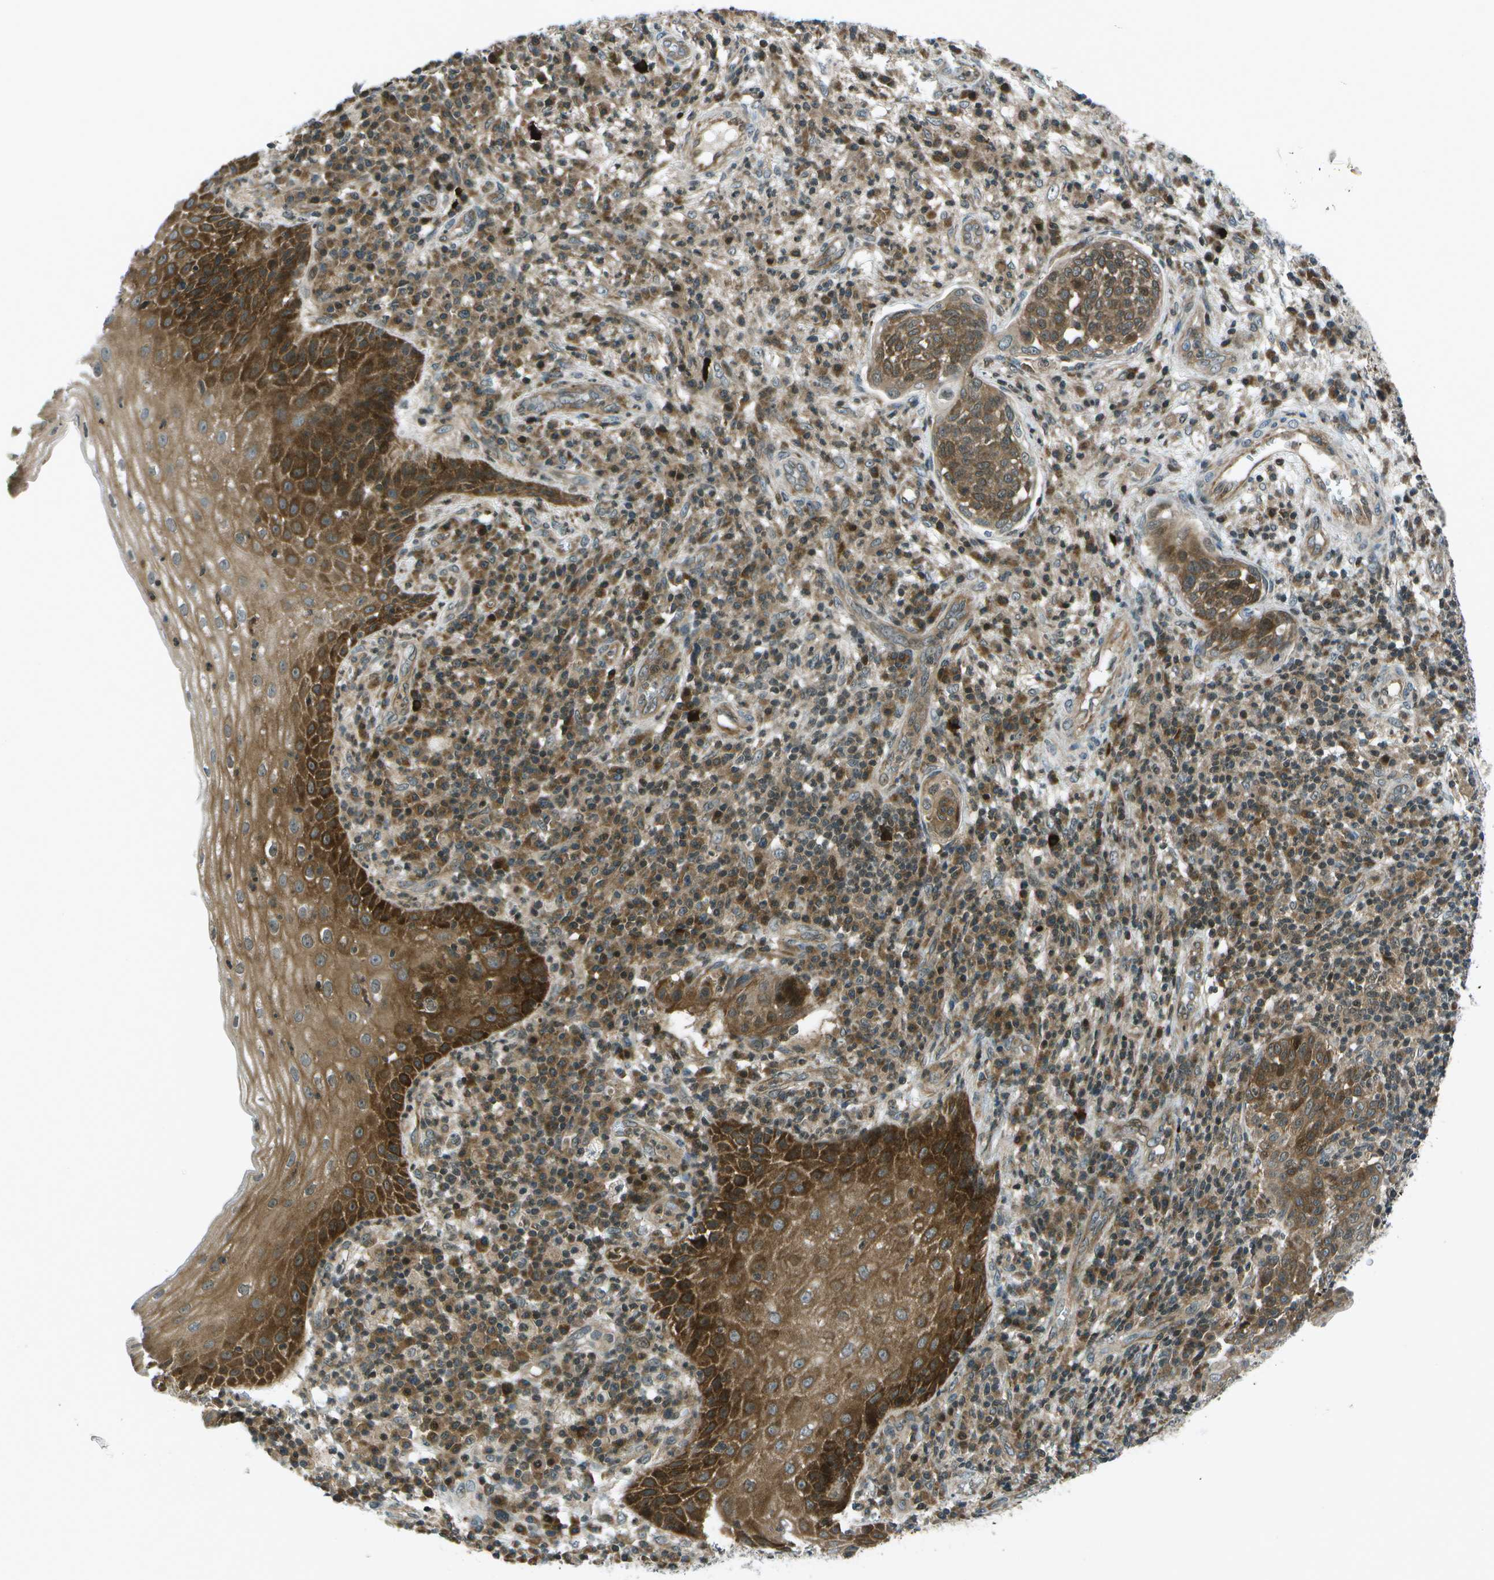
{"staining": {"intensity": "moderate", "quantity": ">75%", "location": "cytoplasmic/membranous"}, "tissue": "cervical cancer", "cell_type": "Tumor cells", "image_type": "cancer", "snomed": [{"axis": "morphology", "description": "Squamous cell carcinoma, NOS"}, {"axis": "topography", "description": "Cervix"}], "caption": "DAB immunohistochemical staining of cervical cancer demonstrates moderate cytoplasmic/membranous protein staining in approximately >75% of tumor cells.", "gene": "TMEM19", "patient": {"sex": "female", "age": 34}}